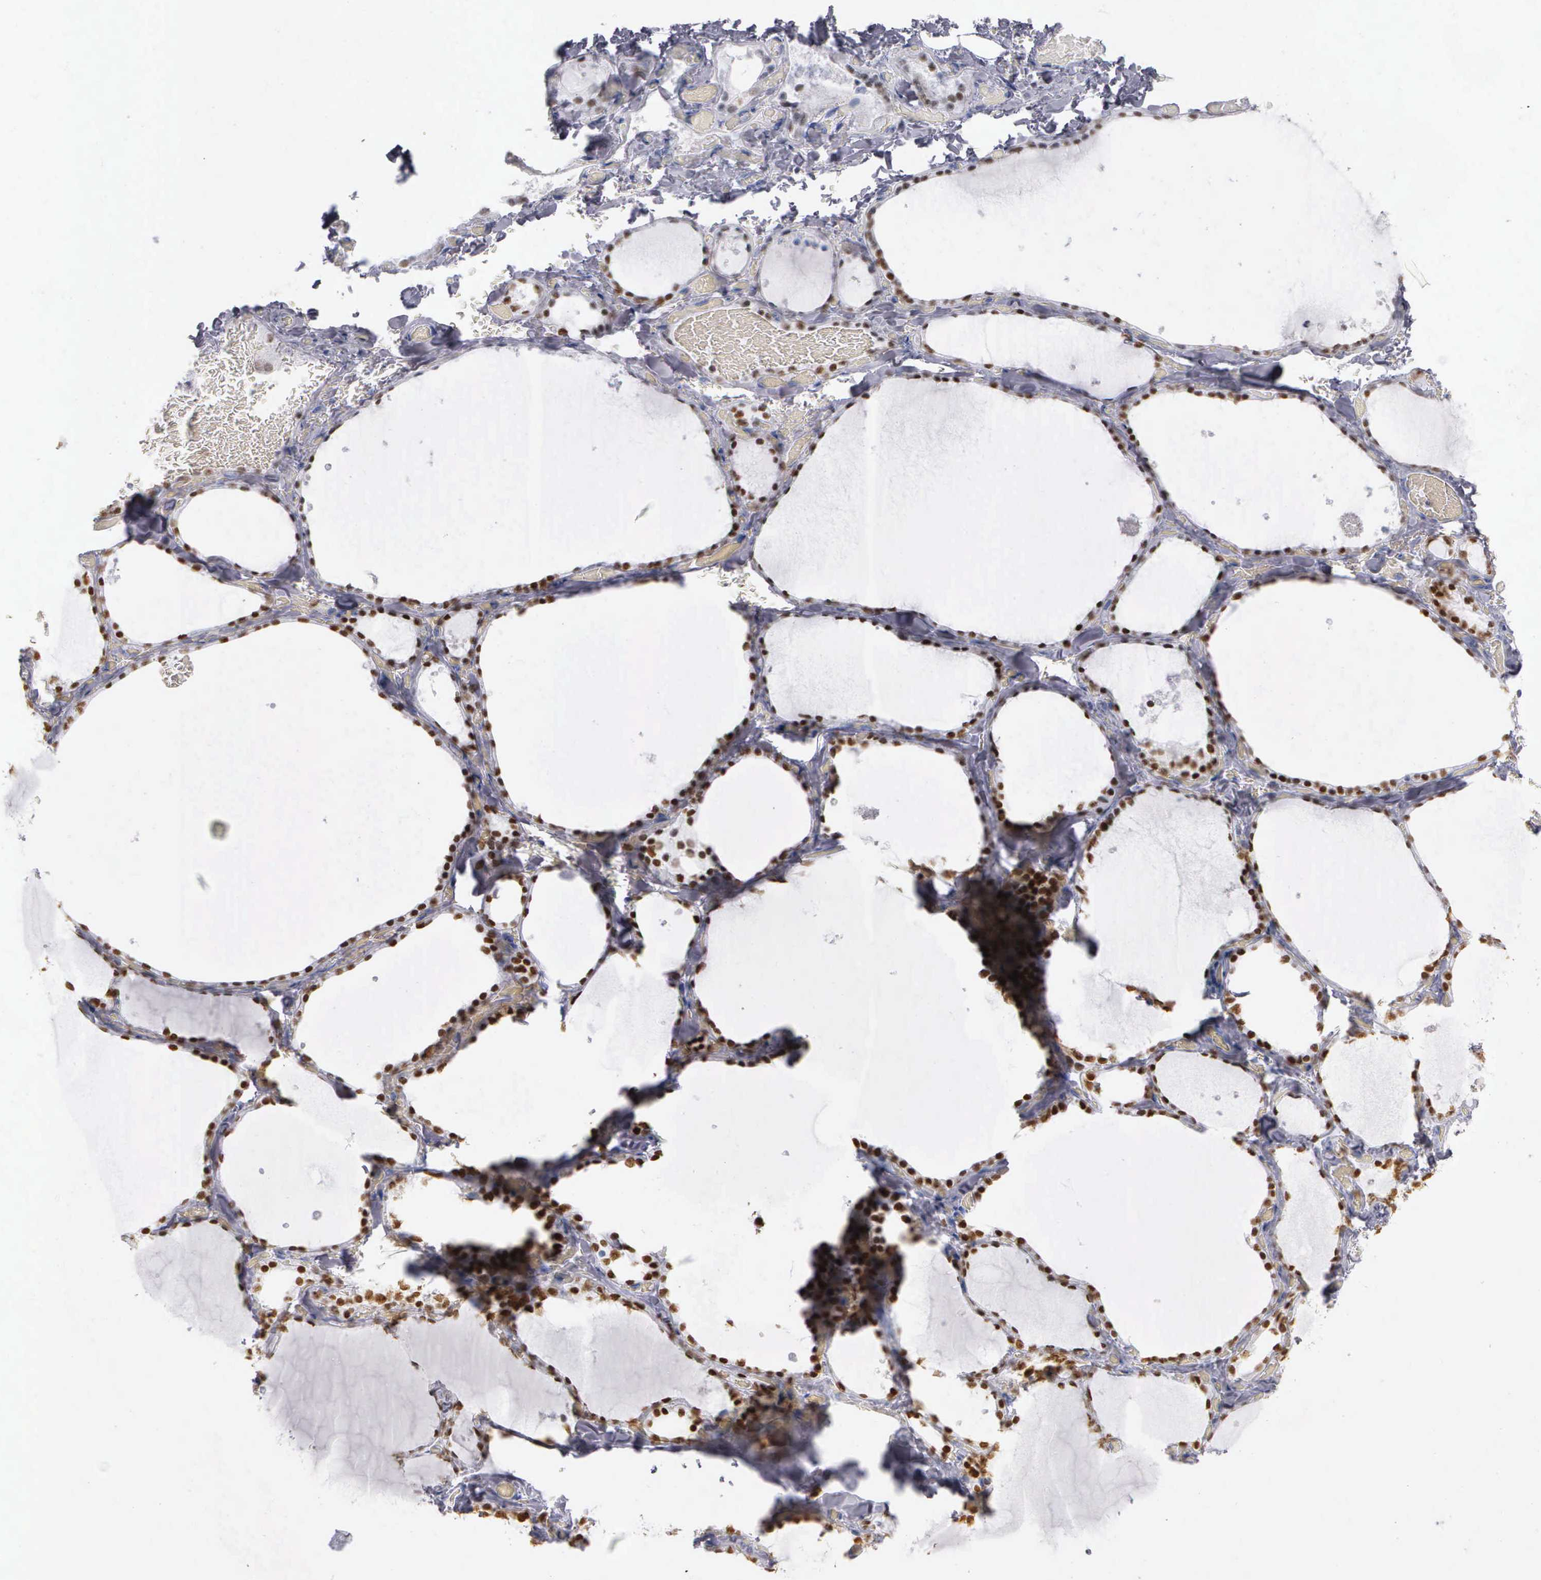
{"staining": {"intensity": "strong", "quantity": ">75%", "location": "nuclear"}, "tissue": "thyroid gland", "cell_type": "Glandular cells", "image_type": "normal", "snomed": [{"axis": "morphology", "description": "Normal tissue, NOS"}, {"axis": "topography", "description": "Thyroid gland"}], "caption": "An immunohistochemistry photomicrograph of unremarkable tissue is shown. Protein staining in brown shows strong nuclear positivity in thyroid gland within glandular cells.", "gene": "NKX2", "patient": {"sex": "male", "age": 34}}